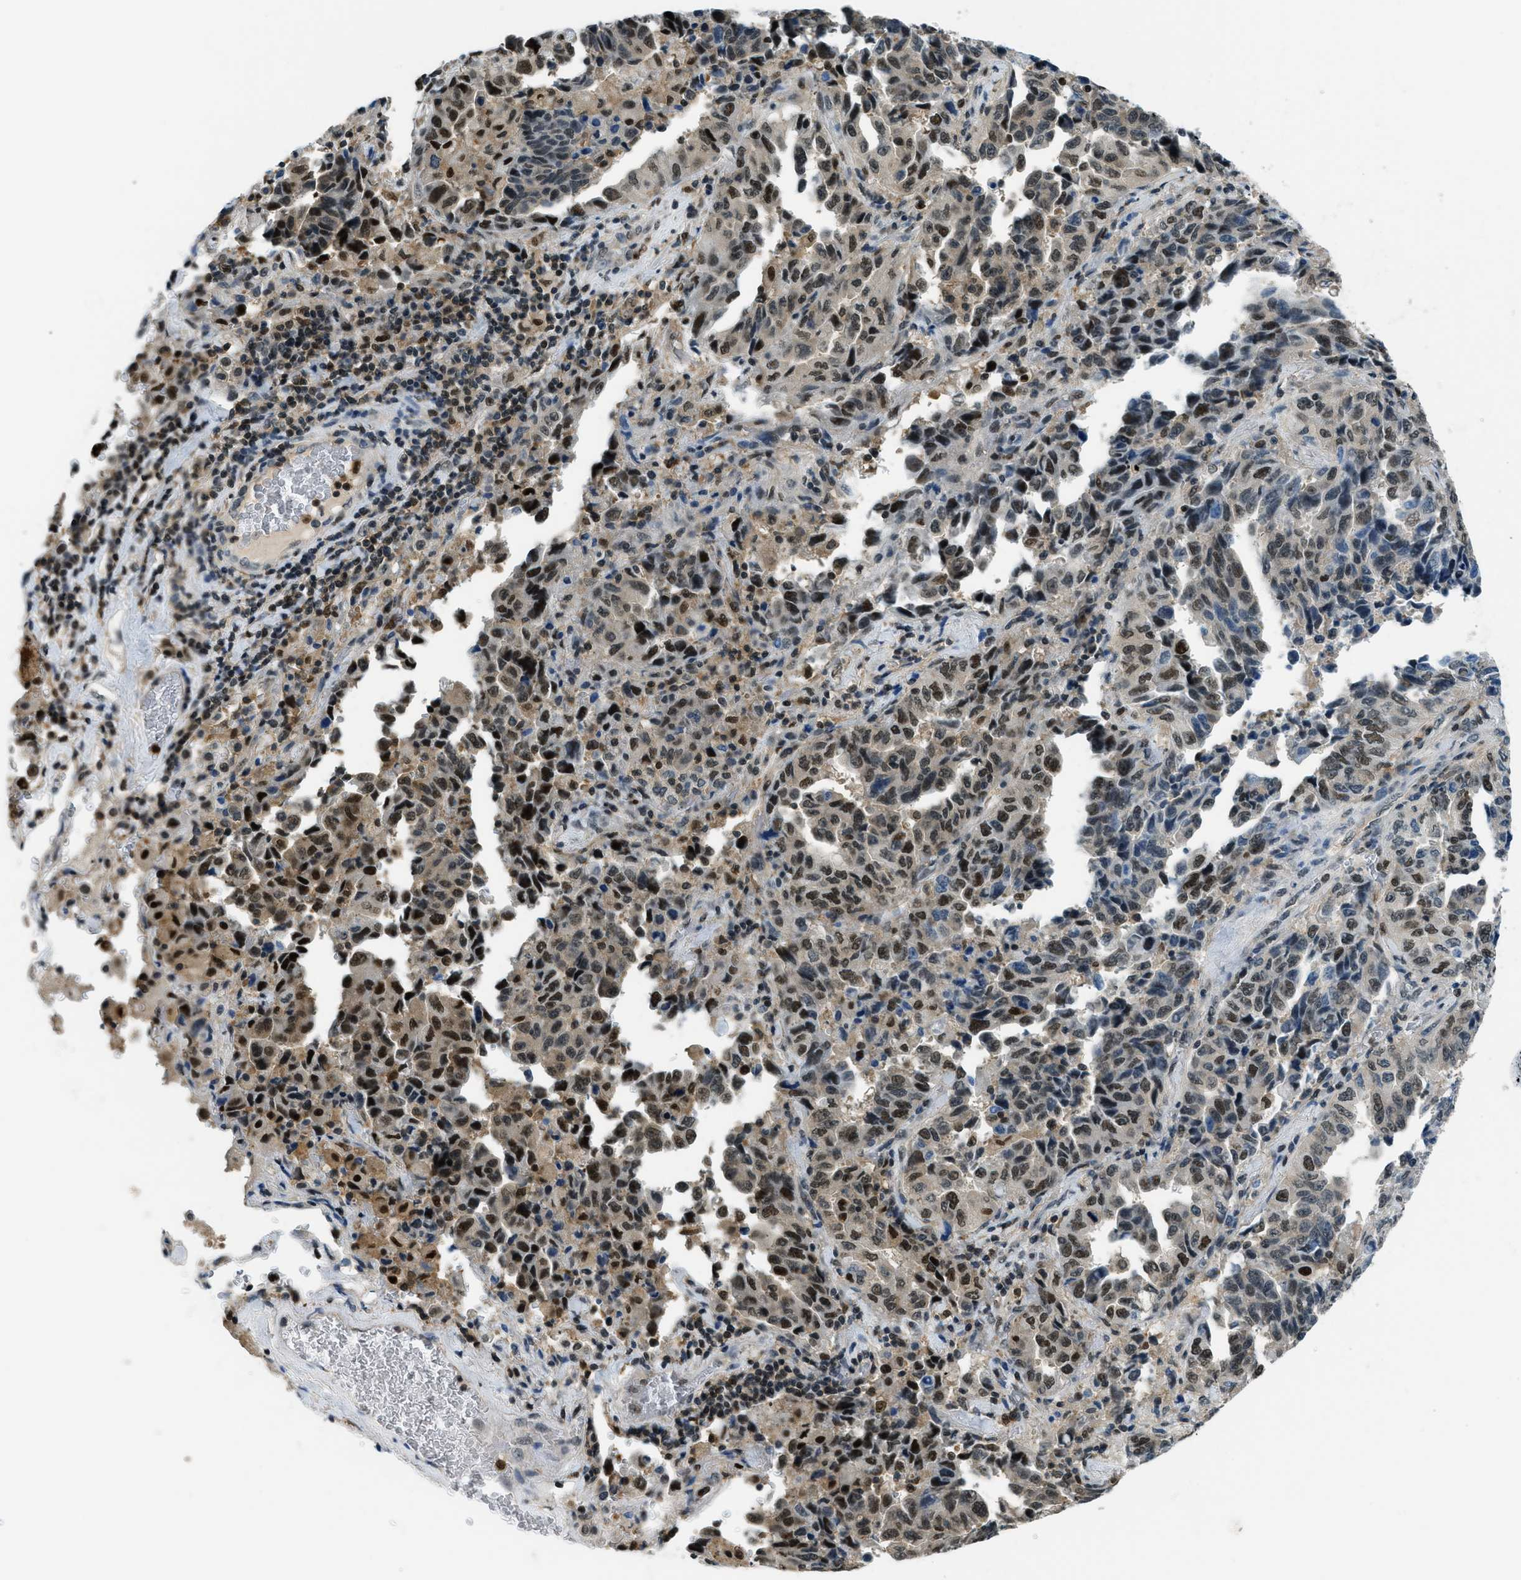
{"staining": {"intensity": "strong", "quantity": ">75%", "location": "nuclear"}, "tissue": "lung cancer", "cell_type": "Tumor cells", "image_type": "cancer", "snomed": [{"axis": "morphology", "description": "Adenocarcinoma, NOS"}, {"axis": "topography", "description": "Lung"}], "caption": "This is a micrograph of immunohistochemistry staining of lung cancer (adenocarcinoma), which shows strong staining in the nuclear of tumor cells.", "gene": "OGFR", "patient": {"sex": "female", "age": 51}}